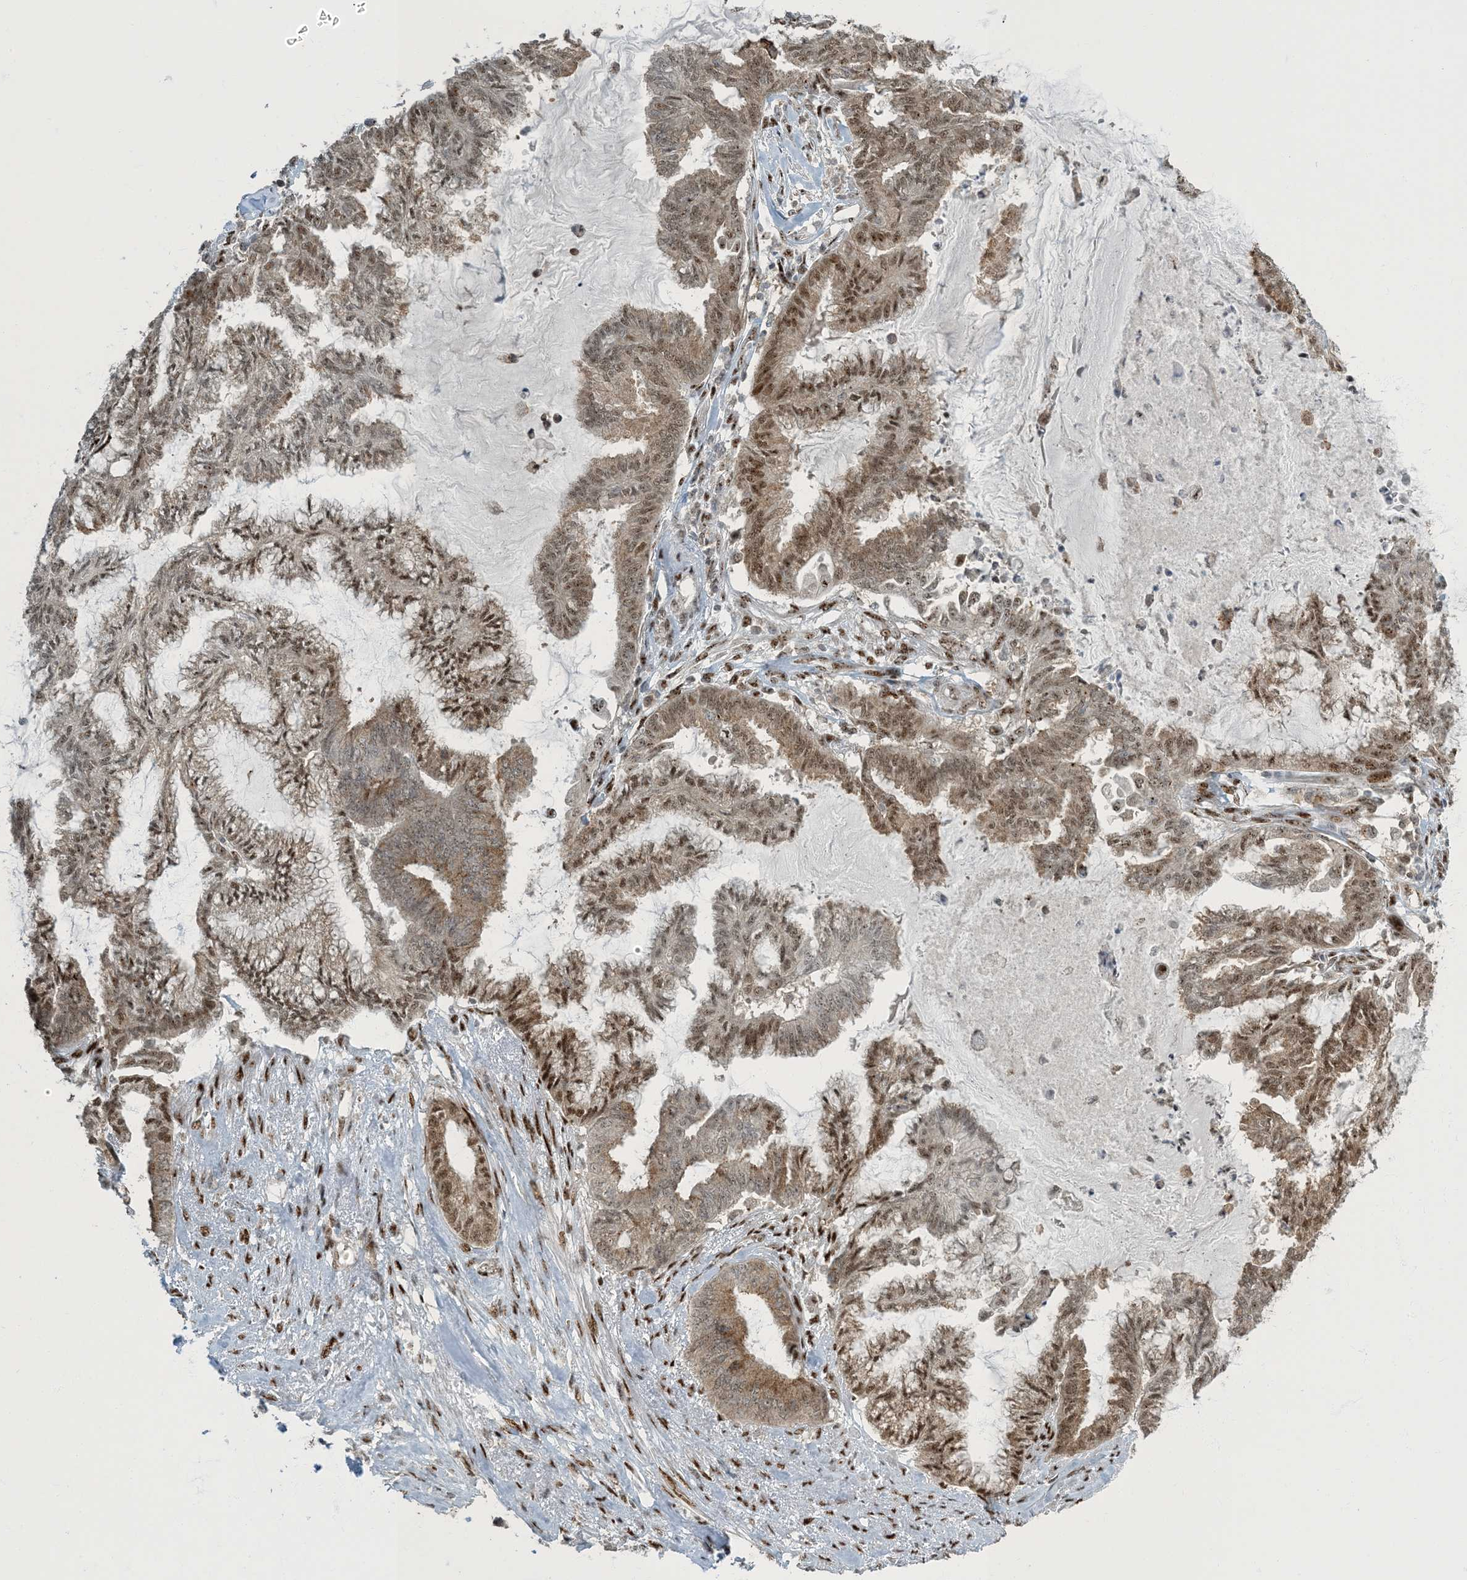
{"staining": {"intensity": "moderate", "quantity": ">75%", "location": "cytoplasmic/membranous,nuclear"}, "tissue": "endometrial cancer", "cell_type": "Tumor cells", "image_type": "cancer", "snomed": [{"axis": "morphology", "description": "Adenocarcinoma, NOS"}, {"axis": "topography", "description": "Endometrium"}], "caption": "Protein staining of endometrial cancer (adenocarcinoma) tissue reveals moderate cytoplasmic/membranous and nuclear positivity in approximately >75% of tumor cells.", "gene": "MBD1", "patient": {"sex": "female", "age": 86}}